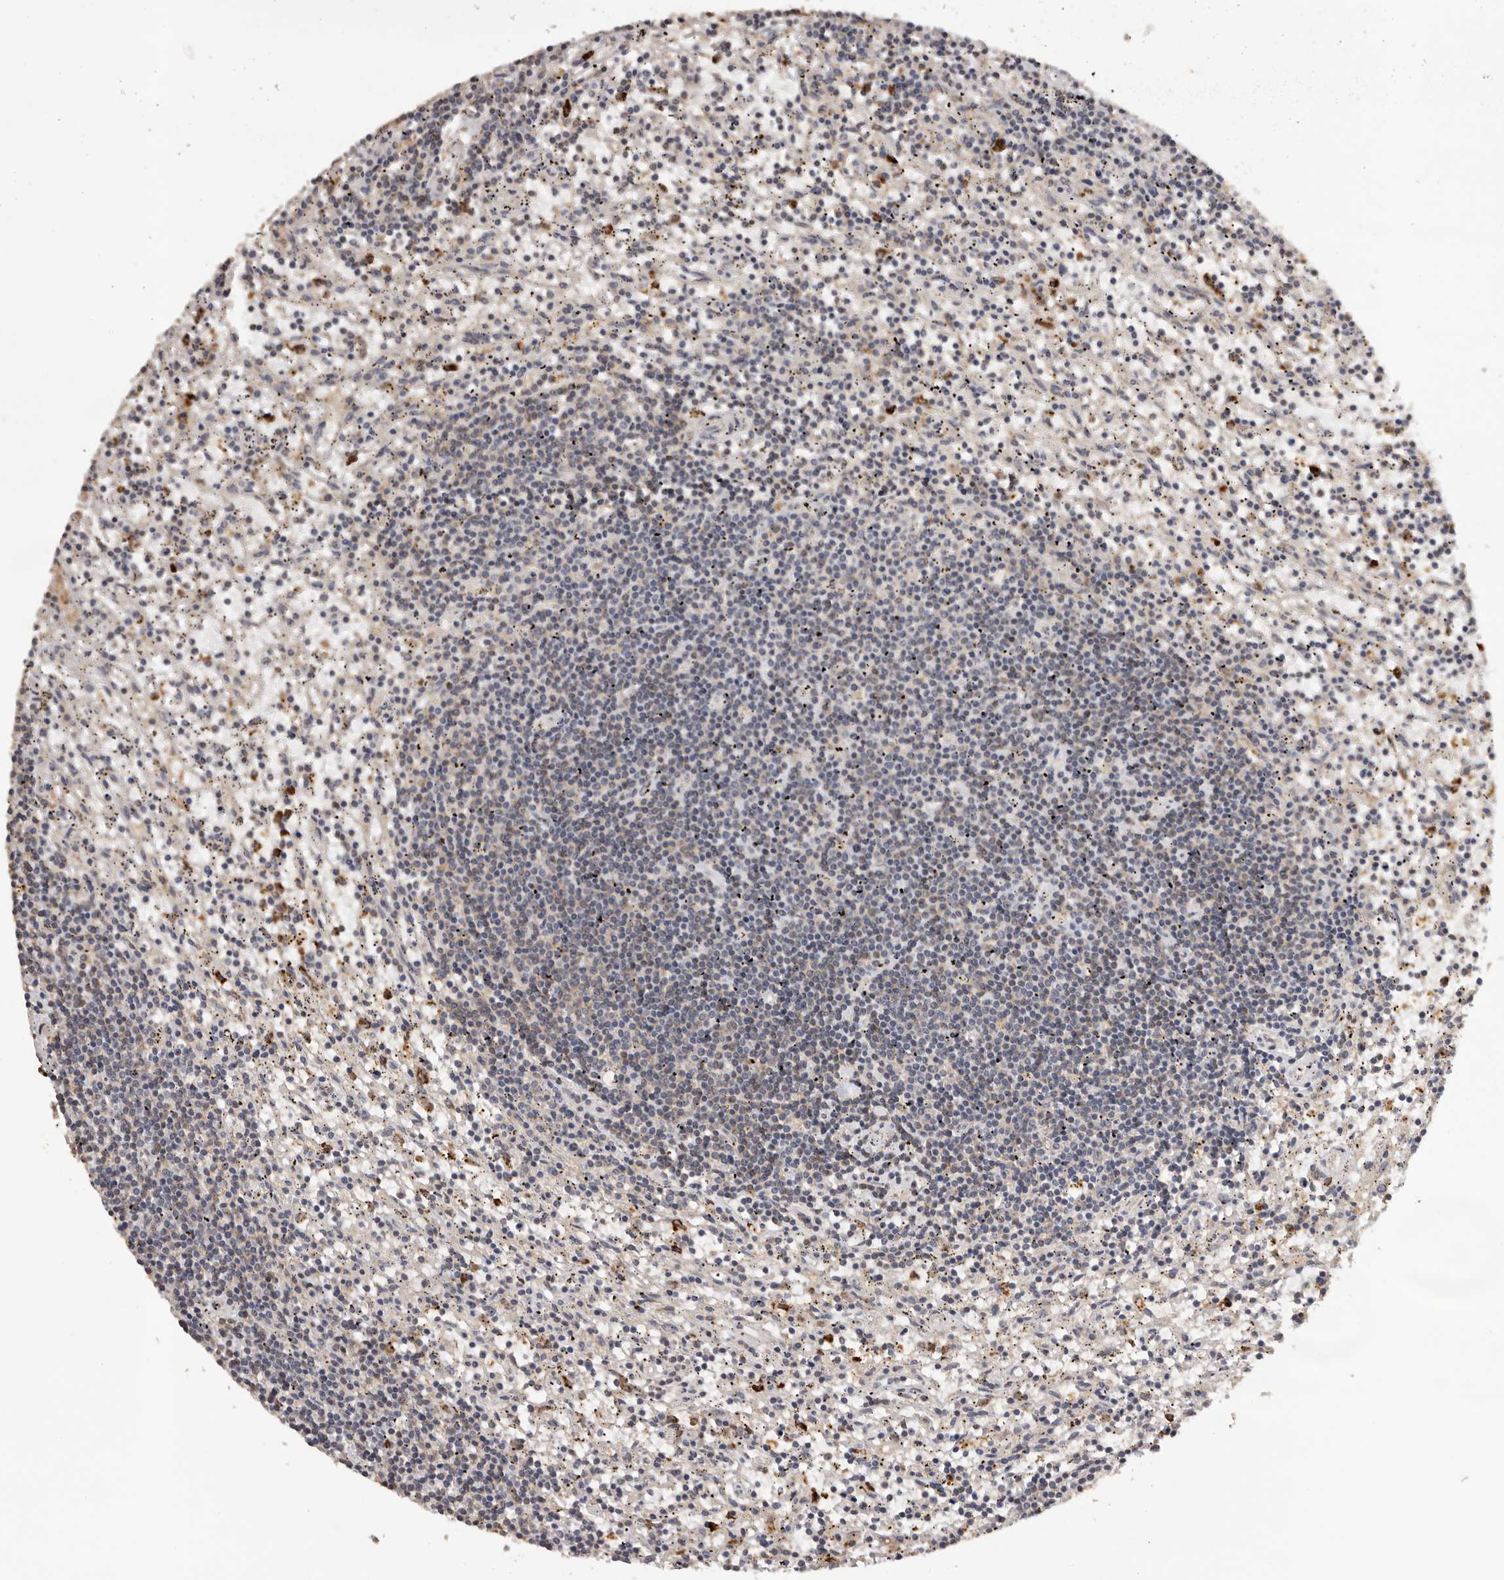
{"staining": {"intensity": "negative", "quantity": "none", "location": "none"}, "tissue": "lymphoma", "cell_type": "Tumor cells", "image_type": "cancer", "snomed": [{"axis": "morphology", "description": "Malignant lymphoma, non-Hodgkin's type, Low grade"}, {"axis": "topography", "description": "Spleen"}], "caption": "A histopathology image of malignant lymphoma, non-Hodgkin's type (low-grade) stained for a protein exhibits no brown staining in tumor cells.", "gene": "KIF2B", "patient": {"sex": "male", "age": 76}}